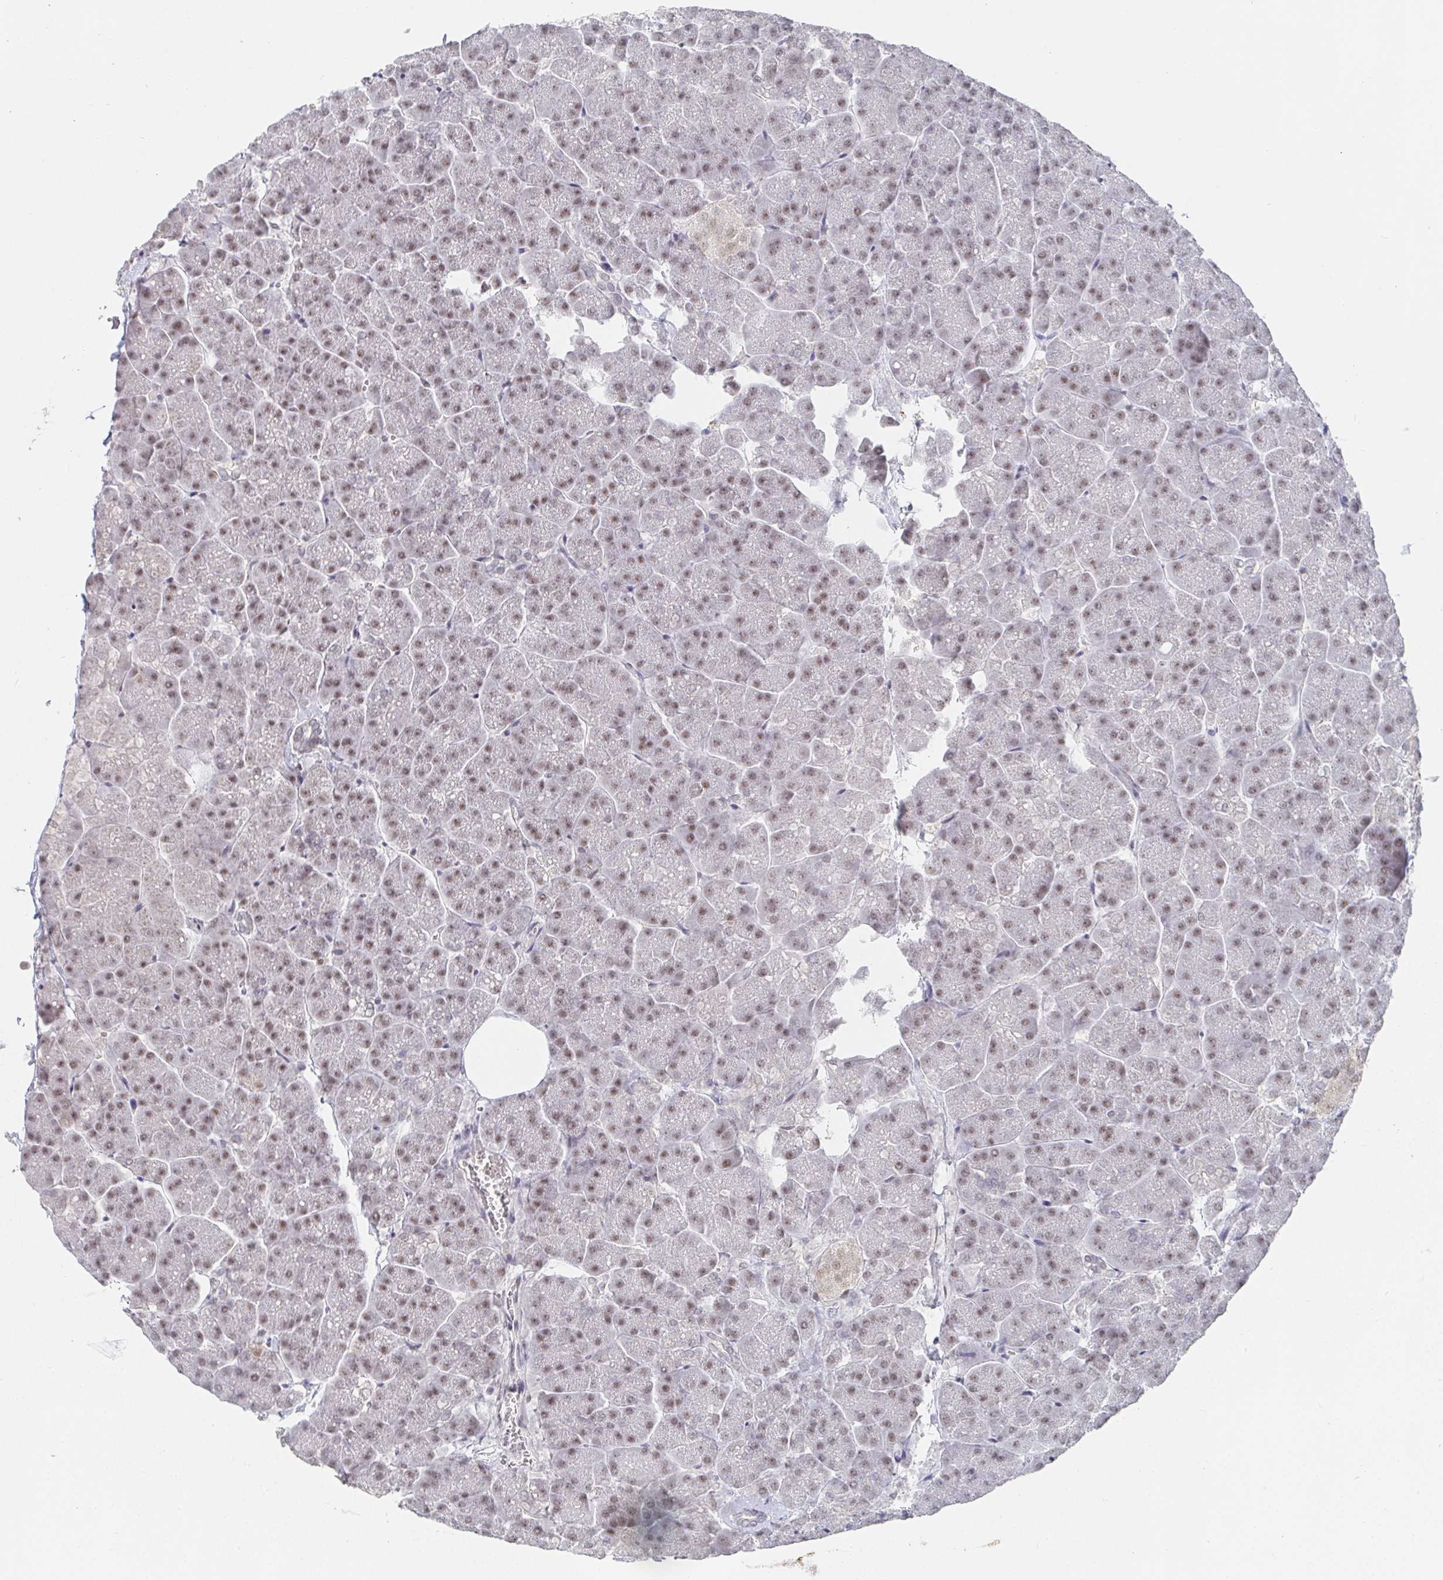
{"staining": {"intensity": "weak", "quantity": "25%-75%", "location": "nuclear"}, "tissue": "pancreas", "cell_type": "Exocrine glandular cells", "image_type": "normal", "snomed": [{"axis": "morphology", "description": "Normal tissue, NOS"}, {"axis": "topography", "description": "Pancreas"}, {"axis": "topography", "description": "Peripheral nerve tissue"}], "caption": "High-power microscopy captured an IHC histopathology image of unremarkable pancreas, revealing weak nuclear expression in approximately 25%-75% of exocrine glandular cells.", "gene": "RCOR1", "patient": {"sex": "male", "age": 54}}